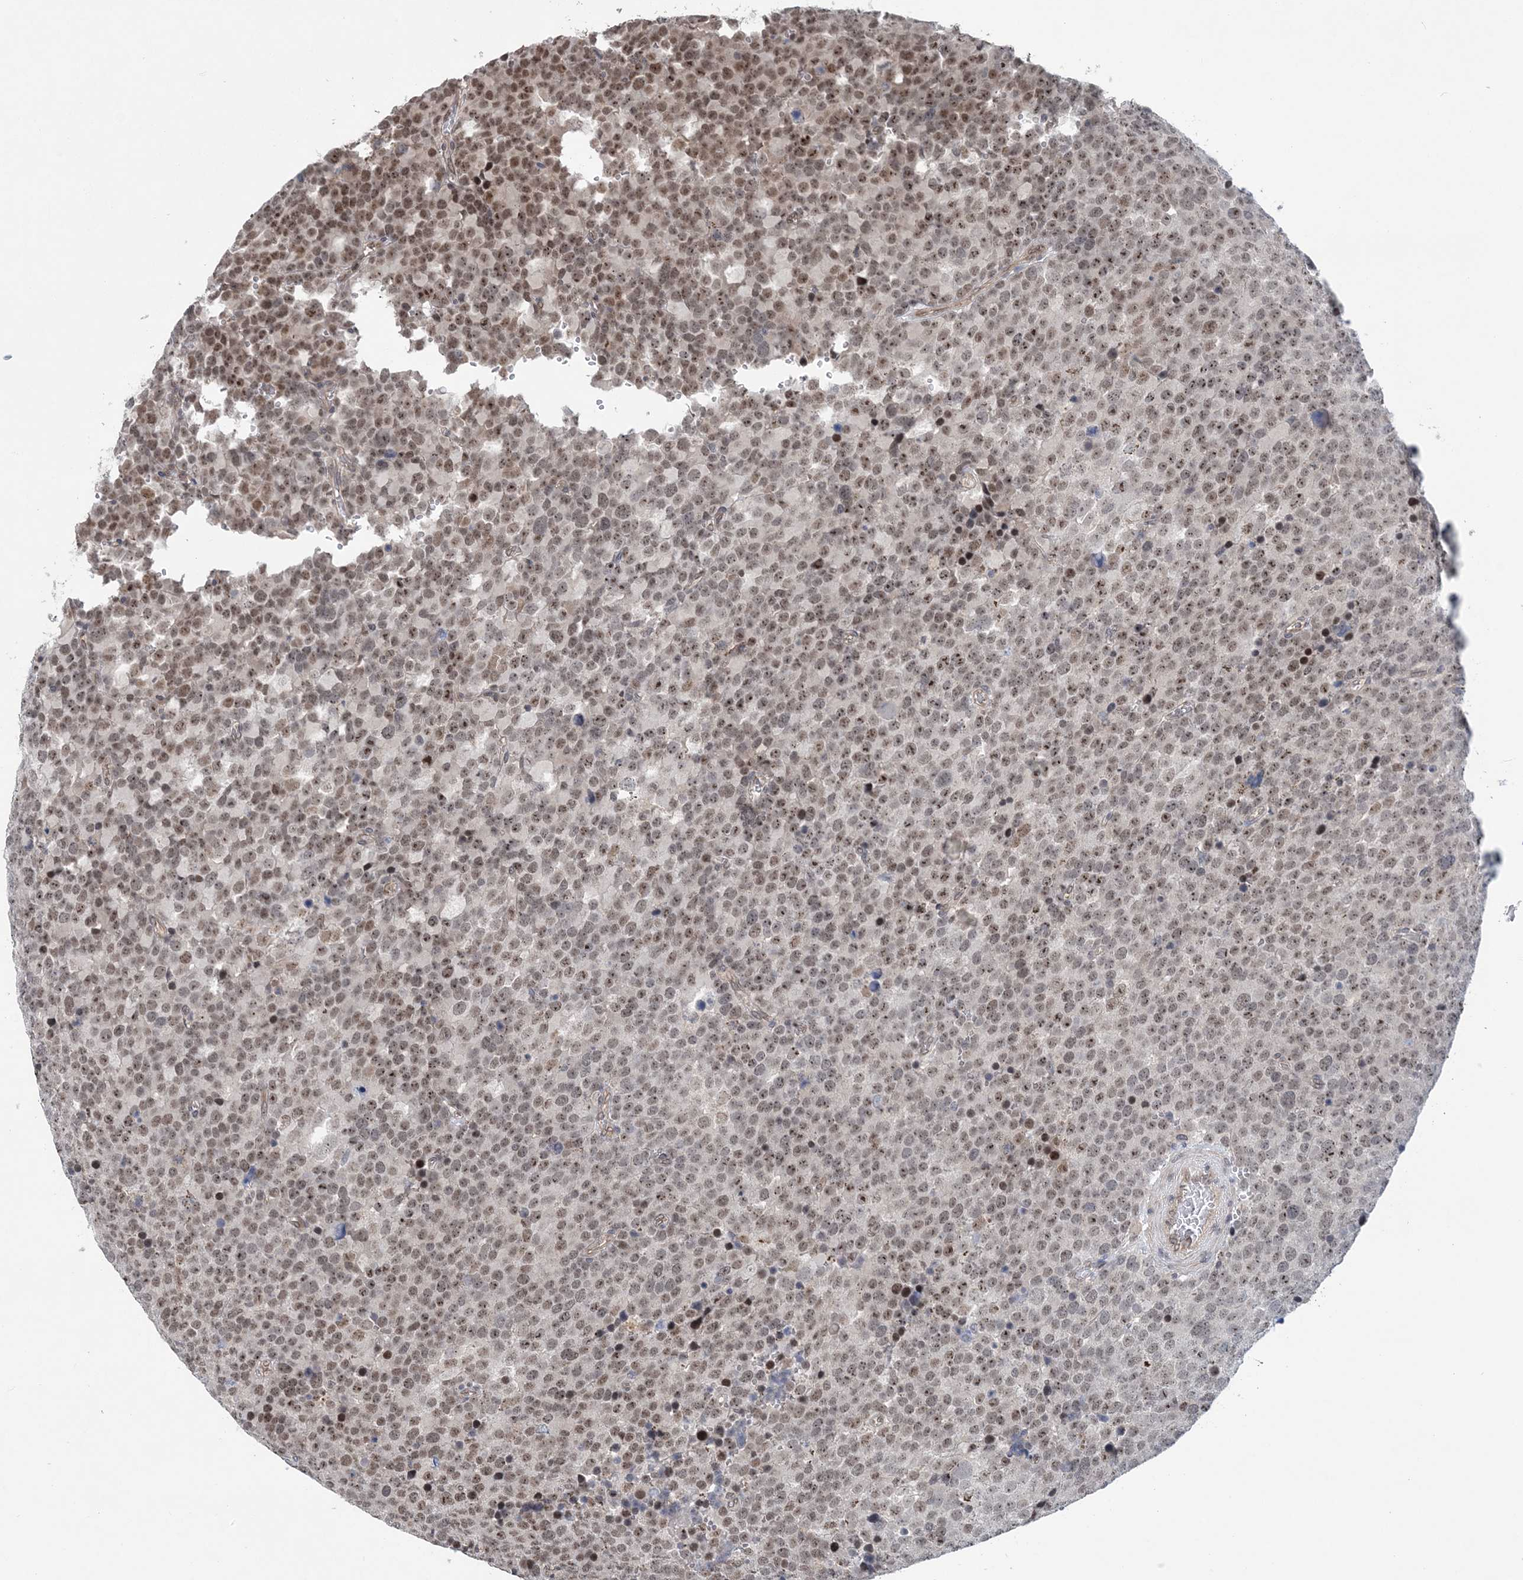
{"staining": {"intensity": "moderate", "quantity": ">75%", "location": "nuclear"}, "tissue": "testis cancer", "cell_type": "Tumor cells", "image_type": "cancer", "snomed": [{"axis": "morphology", "description": "Seminoma, NOS"}, {"axis": "topography", "description": "Testis"}], "caption": "Immunohistochemistry of human seminoma (testis) shows medium levels of moderate nuclear staining in about >75% of tumor cells.", "gene": "CCDC152", "patient": {"sex": "male", "age": 71}}